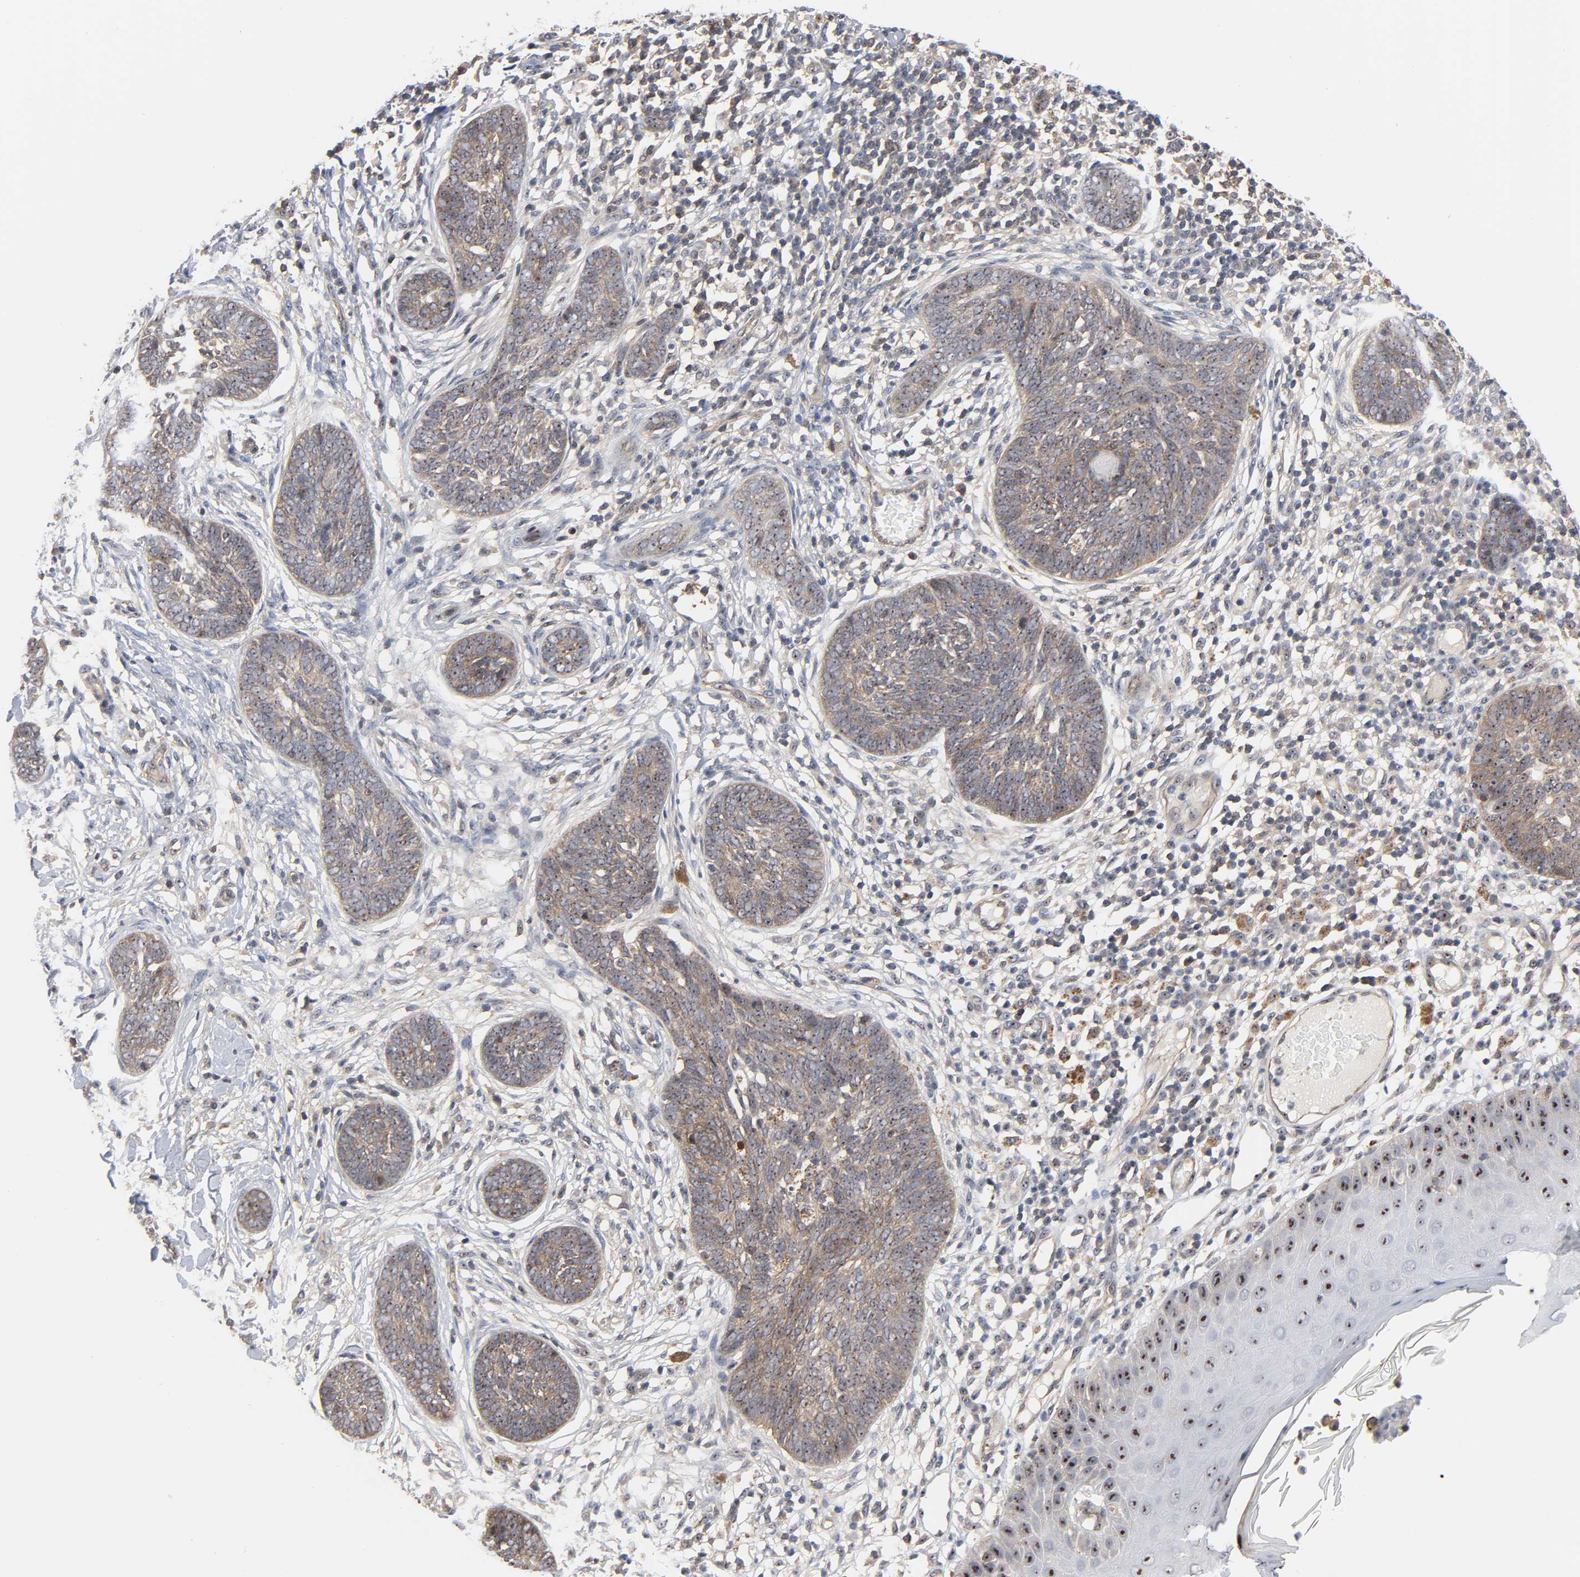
{"staining": {"intensity": "weak", "quantity": "25%-75%", "location": "cytoplasmic/membranous,nuclear"}, "tissue": "skin cancer", "cell_type": "Tumor cells", "image_type": "cancer", "snomed": [{"axis": "morphology", "description": "Normal tissue, NOS"}, {"axis": "morphology", "description": "Basal cell carcinoma"}, {"axis": "topography", "description": "Skin"}], "caption": "Tumor cells reveal low levels of weak cytoplasmic/membranous and nuclear positivity in approximately 25%-75% of cells in skin basal cell carcinoma.", "gene": "DDX10", "patient": {"sex": "male", "age": 87}}